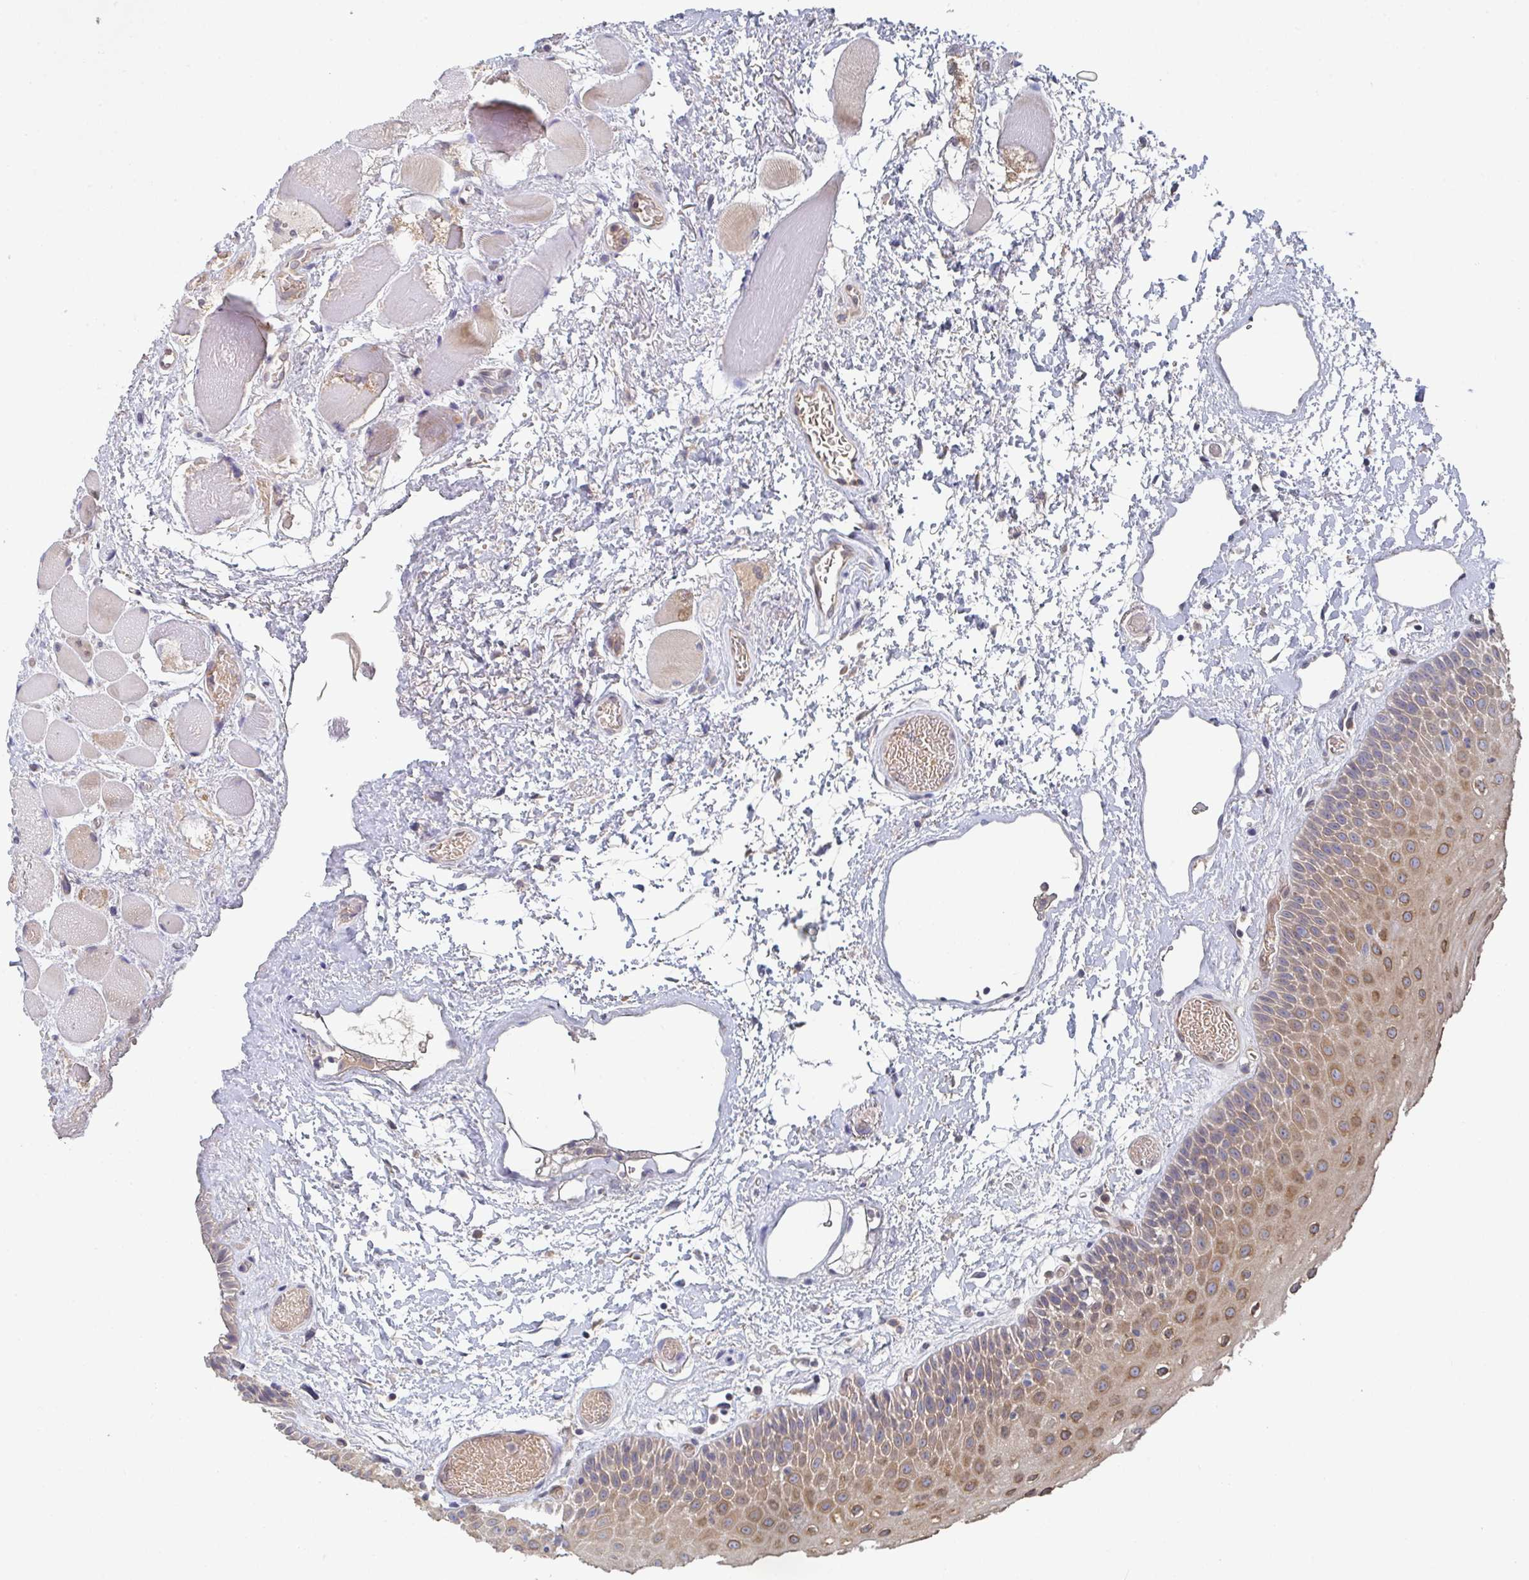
{"staining": {"intensity": "moderate", "quantity": "25%-75%", "location": "cytoplasmic/membranous"}, "tissue": "oral mucosa", "cell_type": "Squamous epithelial cells", "image_type": "normal", "snomed": [{"axis": "morphology", "description": "Normal tissue, NOS"}, {"axis": "topography", "description": "Oral tissue"}], "caption": "There is medium levels of moderate cytoplasmic/membranous positivity in squamous epithelial cells of benign oral mucosa, as demonstrated by immunohistochemical staining (brown color).", "gene": "ELOVL1", "patient": {"sex": "female", "age": 82}}